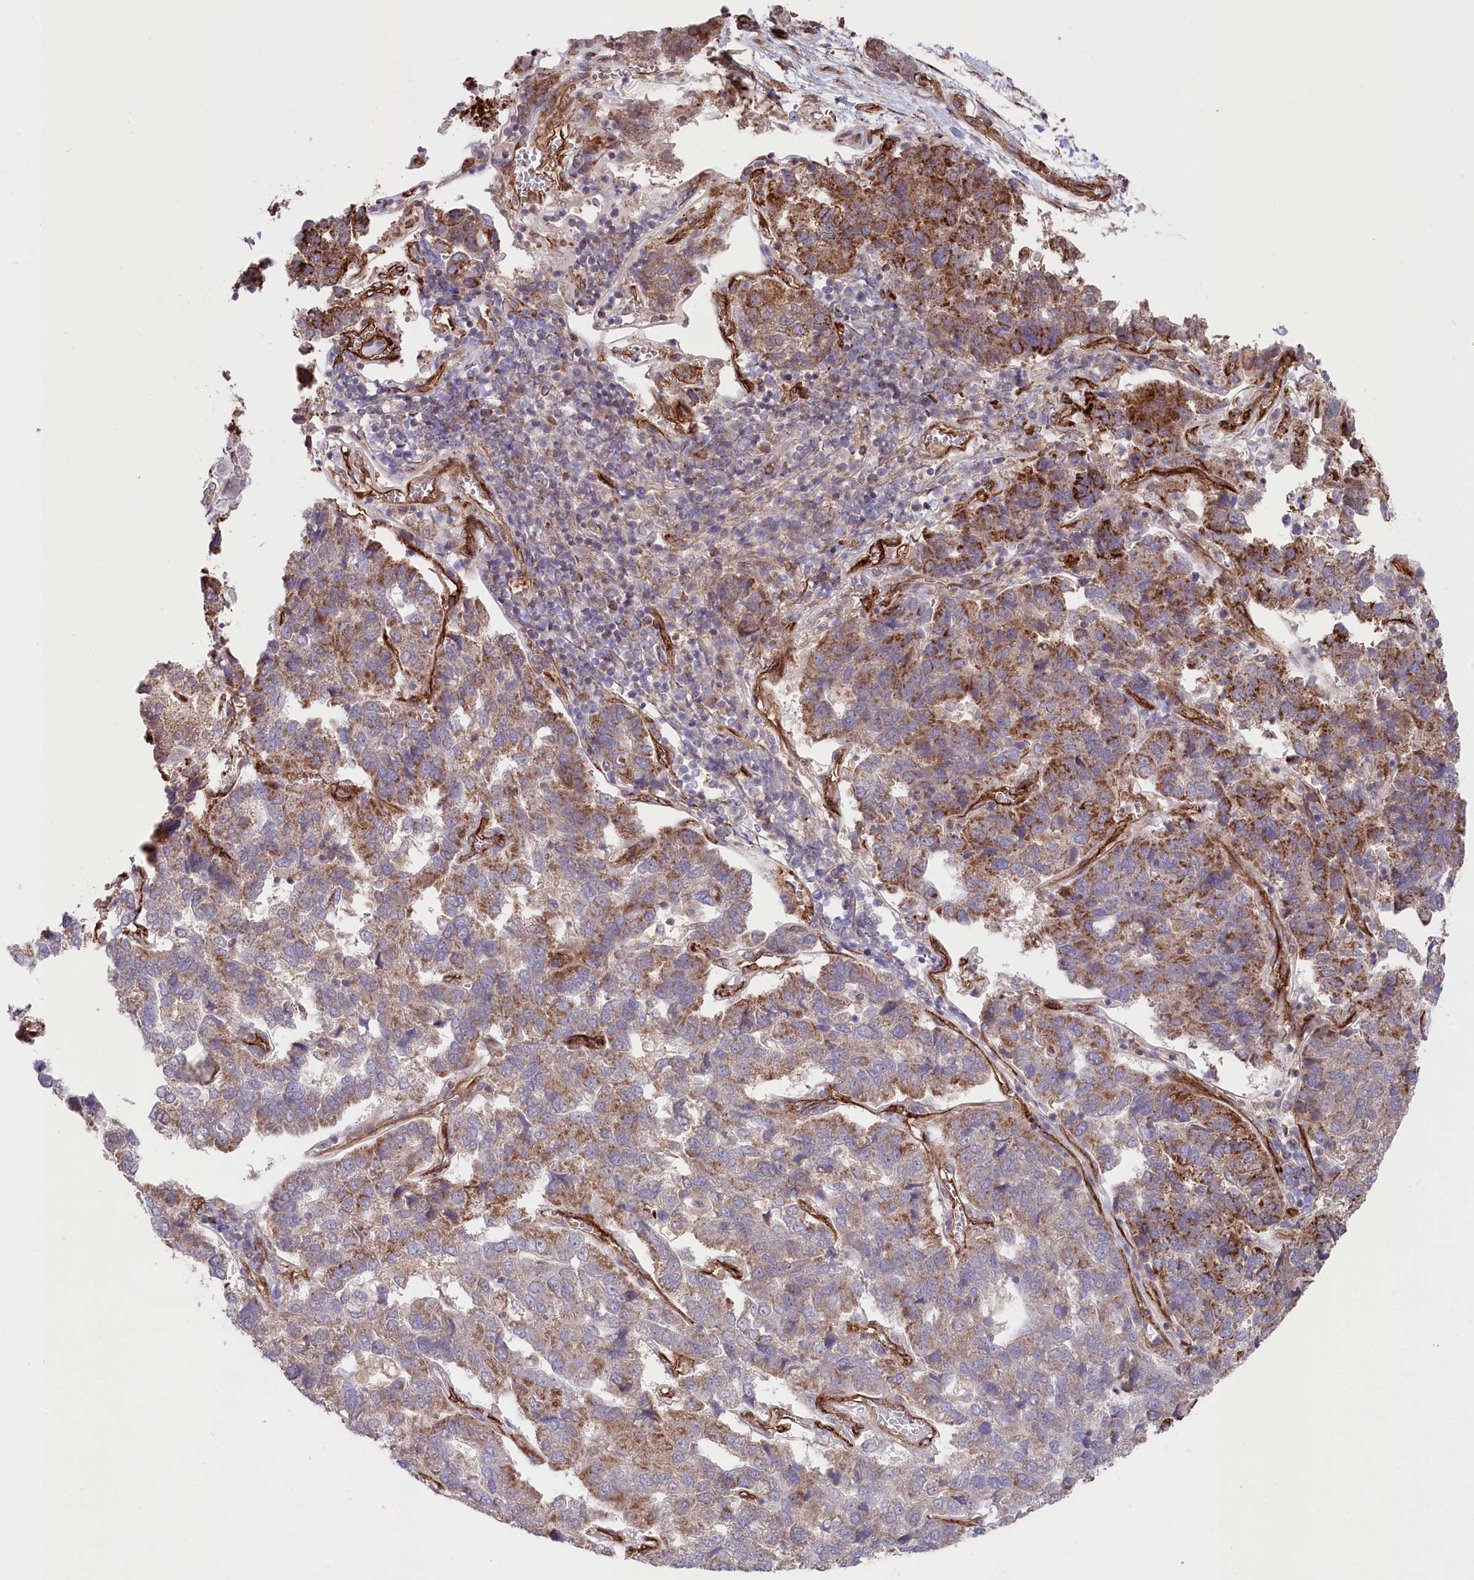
{"staining": {"intensity": "moderate", "quantity": "25%-75%", "location": "cytoplasmic/membranous"}, "tissue": "pancreatic cancer", "cell_type": "Tumor cells", "image_type": "cancer", "snomed": [{"axis": "morphology", "description": "Adenocarcinoma, NOS"}, {"axis": "topography", "description": "Pancreas"}], "caption": "Immunohistochemical staining of pancreatic adenocarcinoma shows medium levels of moderate cytoplasmic/membranous staining in about 25%-75% of tumor cells.", "gene": "MTPAP", "patient": {"sex": "female", "age": 61}}